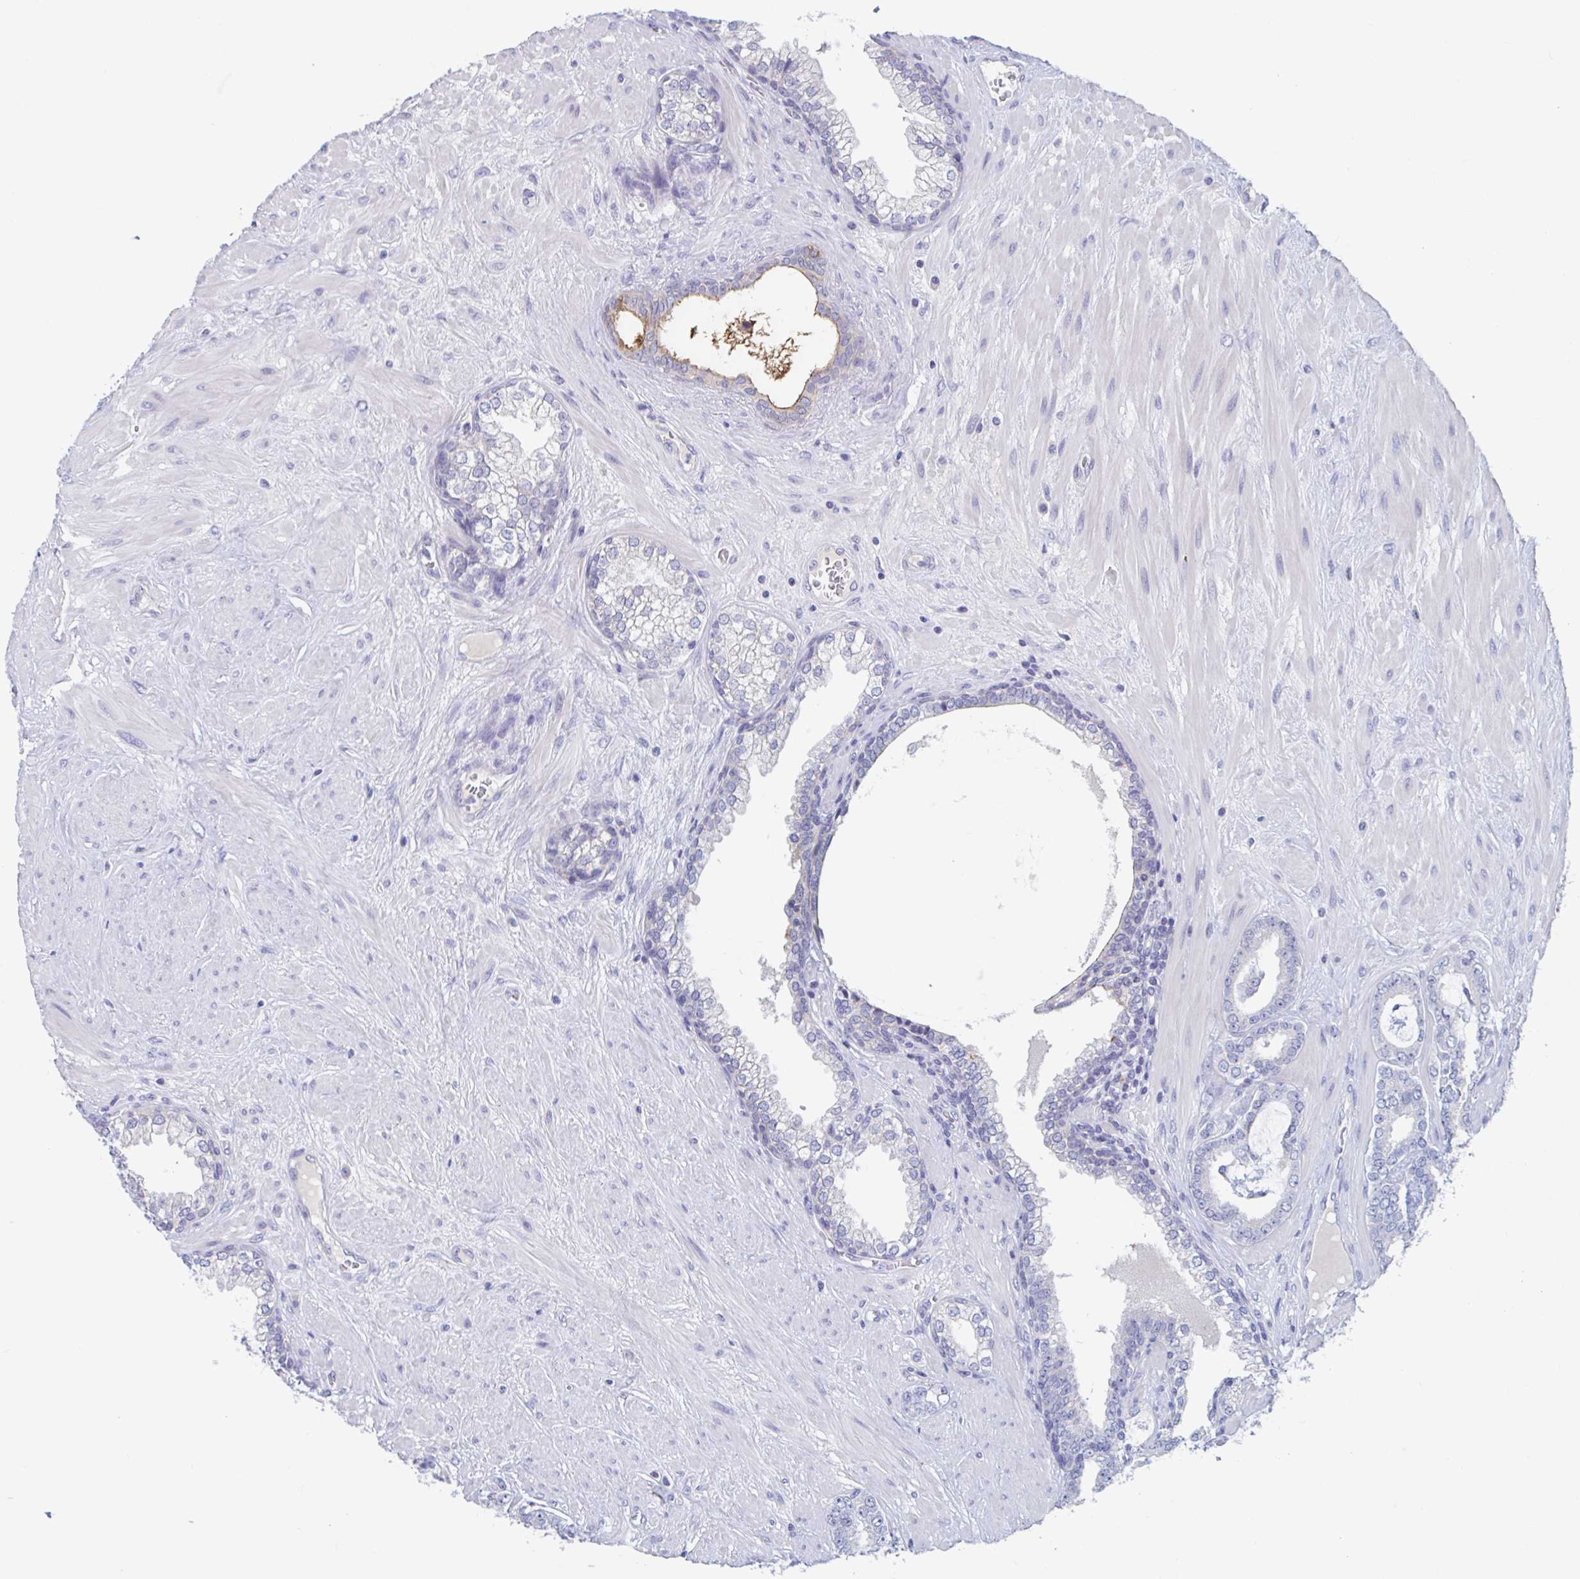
{"staining": {"intensity": "negative", "quantity": "none", "location": "none"}, "tissue": "prostate cancer", "cell_type": "Tumor cells", "image_type": "cancer", "snomed": [{"axis": "morphology", "description": "Adenocarcinoma, High grade"}, {"axis": "topography", "description": "Prostate"}], "caption": "DAB immunohistochemical staining of human prostate cancer (high-grade adenocarcinoma) demonstrates no significant positivity in tumor cells. (Brightfield microscopy of DAB (3,3'-diaminobenzidine) IHC at high magnification).", "gene": "UNKL", "patient": {"sex": "male", "age": 62}}